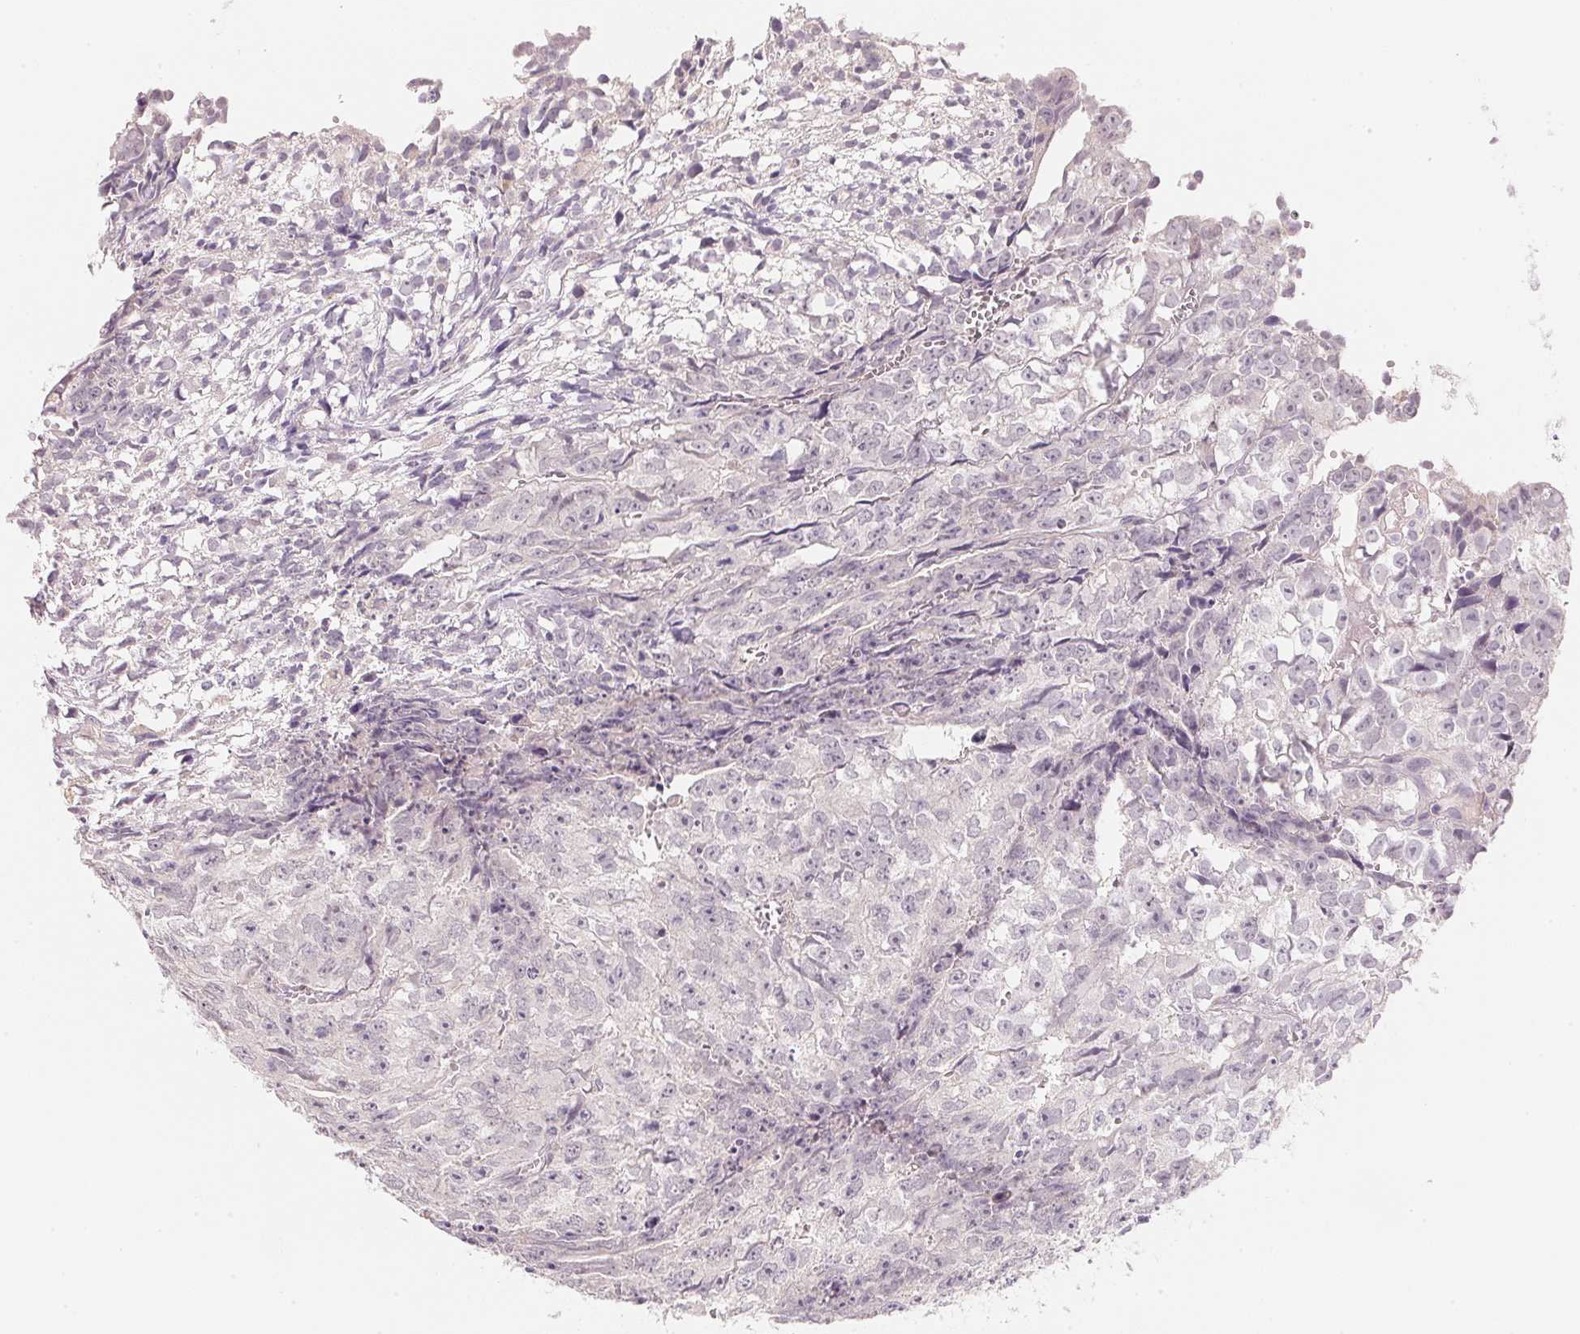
{"staining": {"intensity": "negative", "quantity": "none", "location": "none"}, "tissue": "testis cancer", "cell_type": "Tumor cells", "image_type": "cancer", "snomed": [{"axis": "morphology", "description": "Carcinoma, Embryonal, NOS"}, {"axis": "morphology", "description": "Teratoma, malignant, NOS"}, {"axis": "topography", "description": "Testis"}], "caption": "Micrograph shows no protein positivity in tumor cells of testis cancer (embryonal carcinoma) tissue.", "gene": "MCOLN3", "patient": {"sex": "male", "age": 24}}